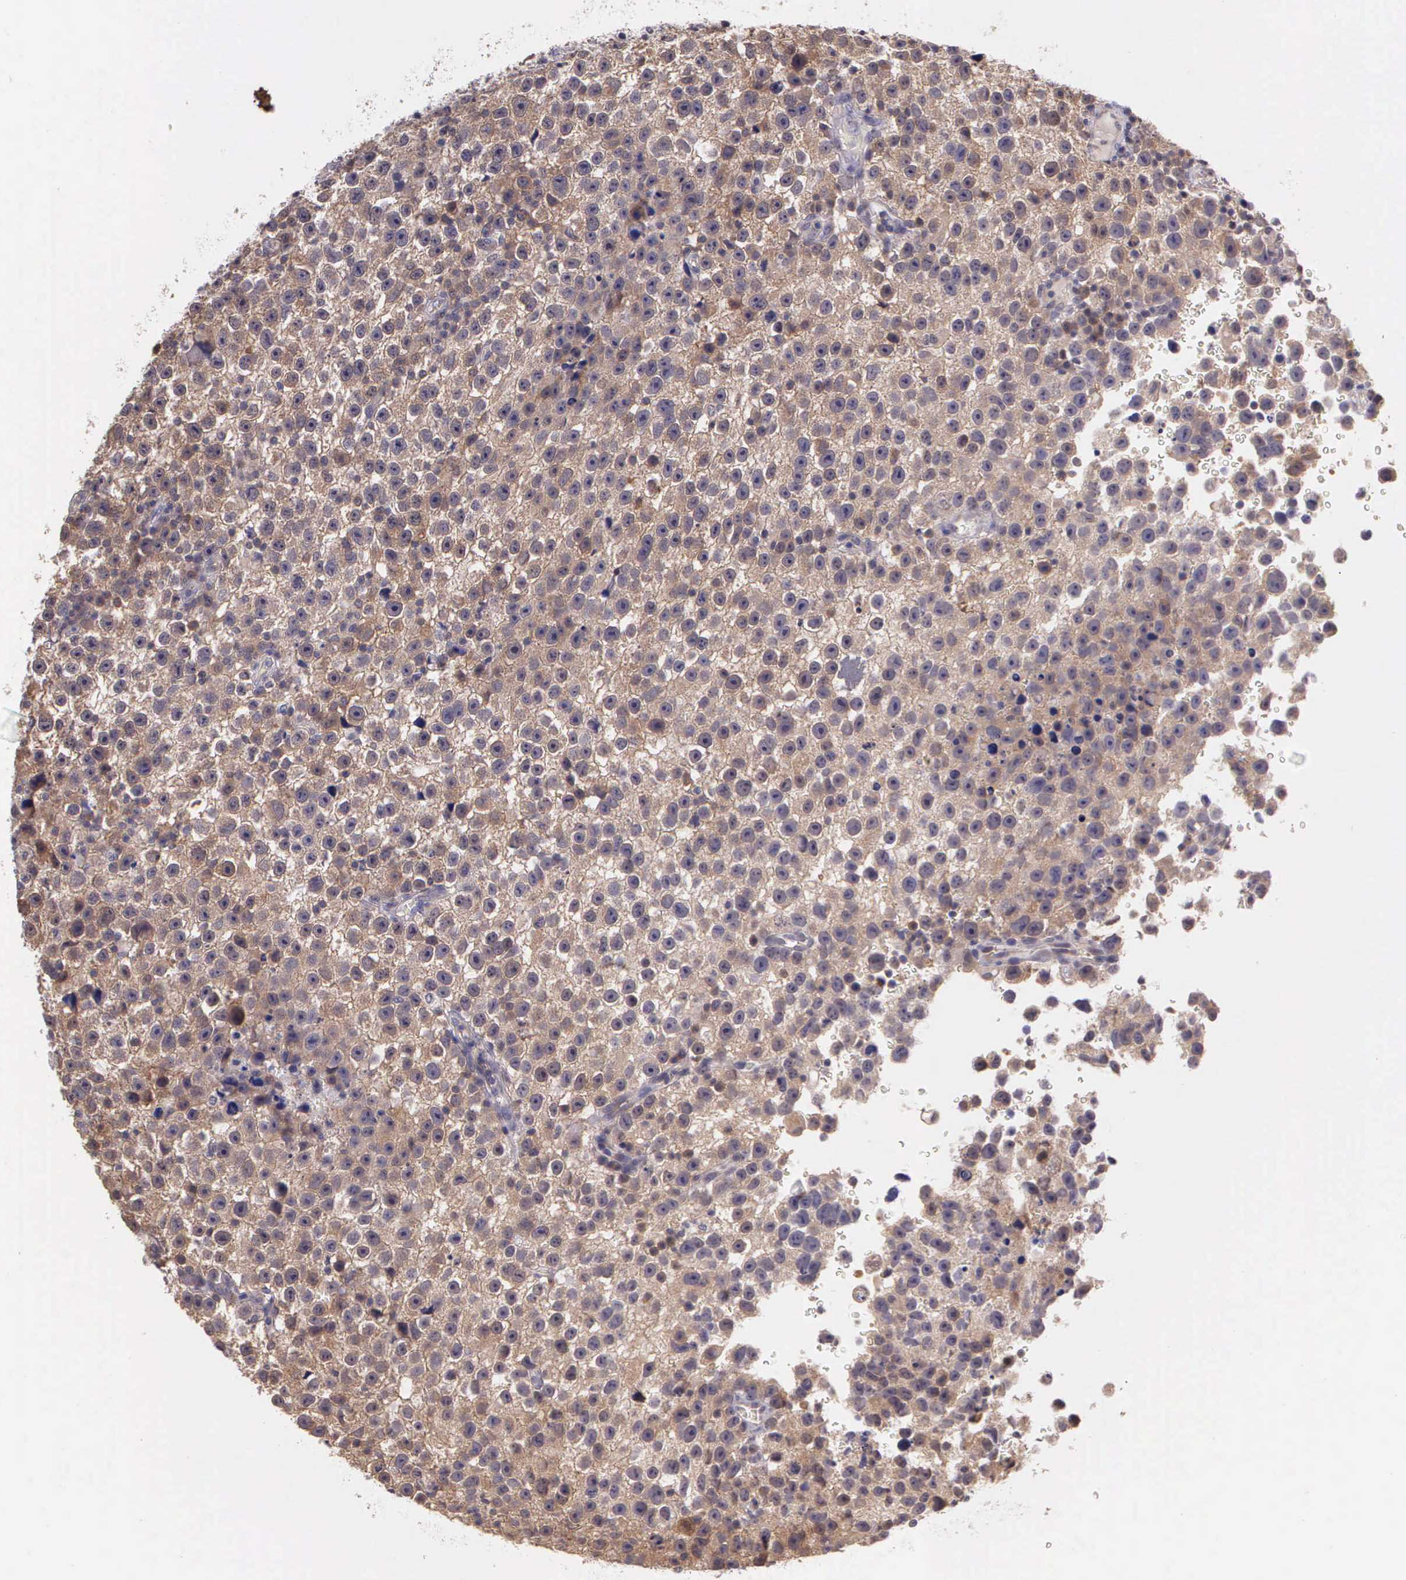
{"staining": {"intensity": "weak", "quantity": ">75%", "location": "cytoplasmic/membranous"}, "tissue": "testis cancer", "cell_type": "Tumor cells", "image_type": "cancer", "snomed": [{"axis": "morphology", "description": "Seminoma, NOS"}, {"axis": "topography", "description": "Testis"}], "caption": "Human testis cancer (seminoma) stained for a protein (brown) displays weak cytoplasmic/membranous positive staining in about >75% of tumor cells.", "gene": "IGBP1", "patient": {"sex": "male", "age": 33}}